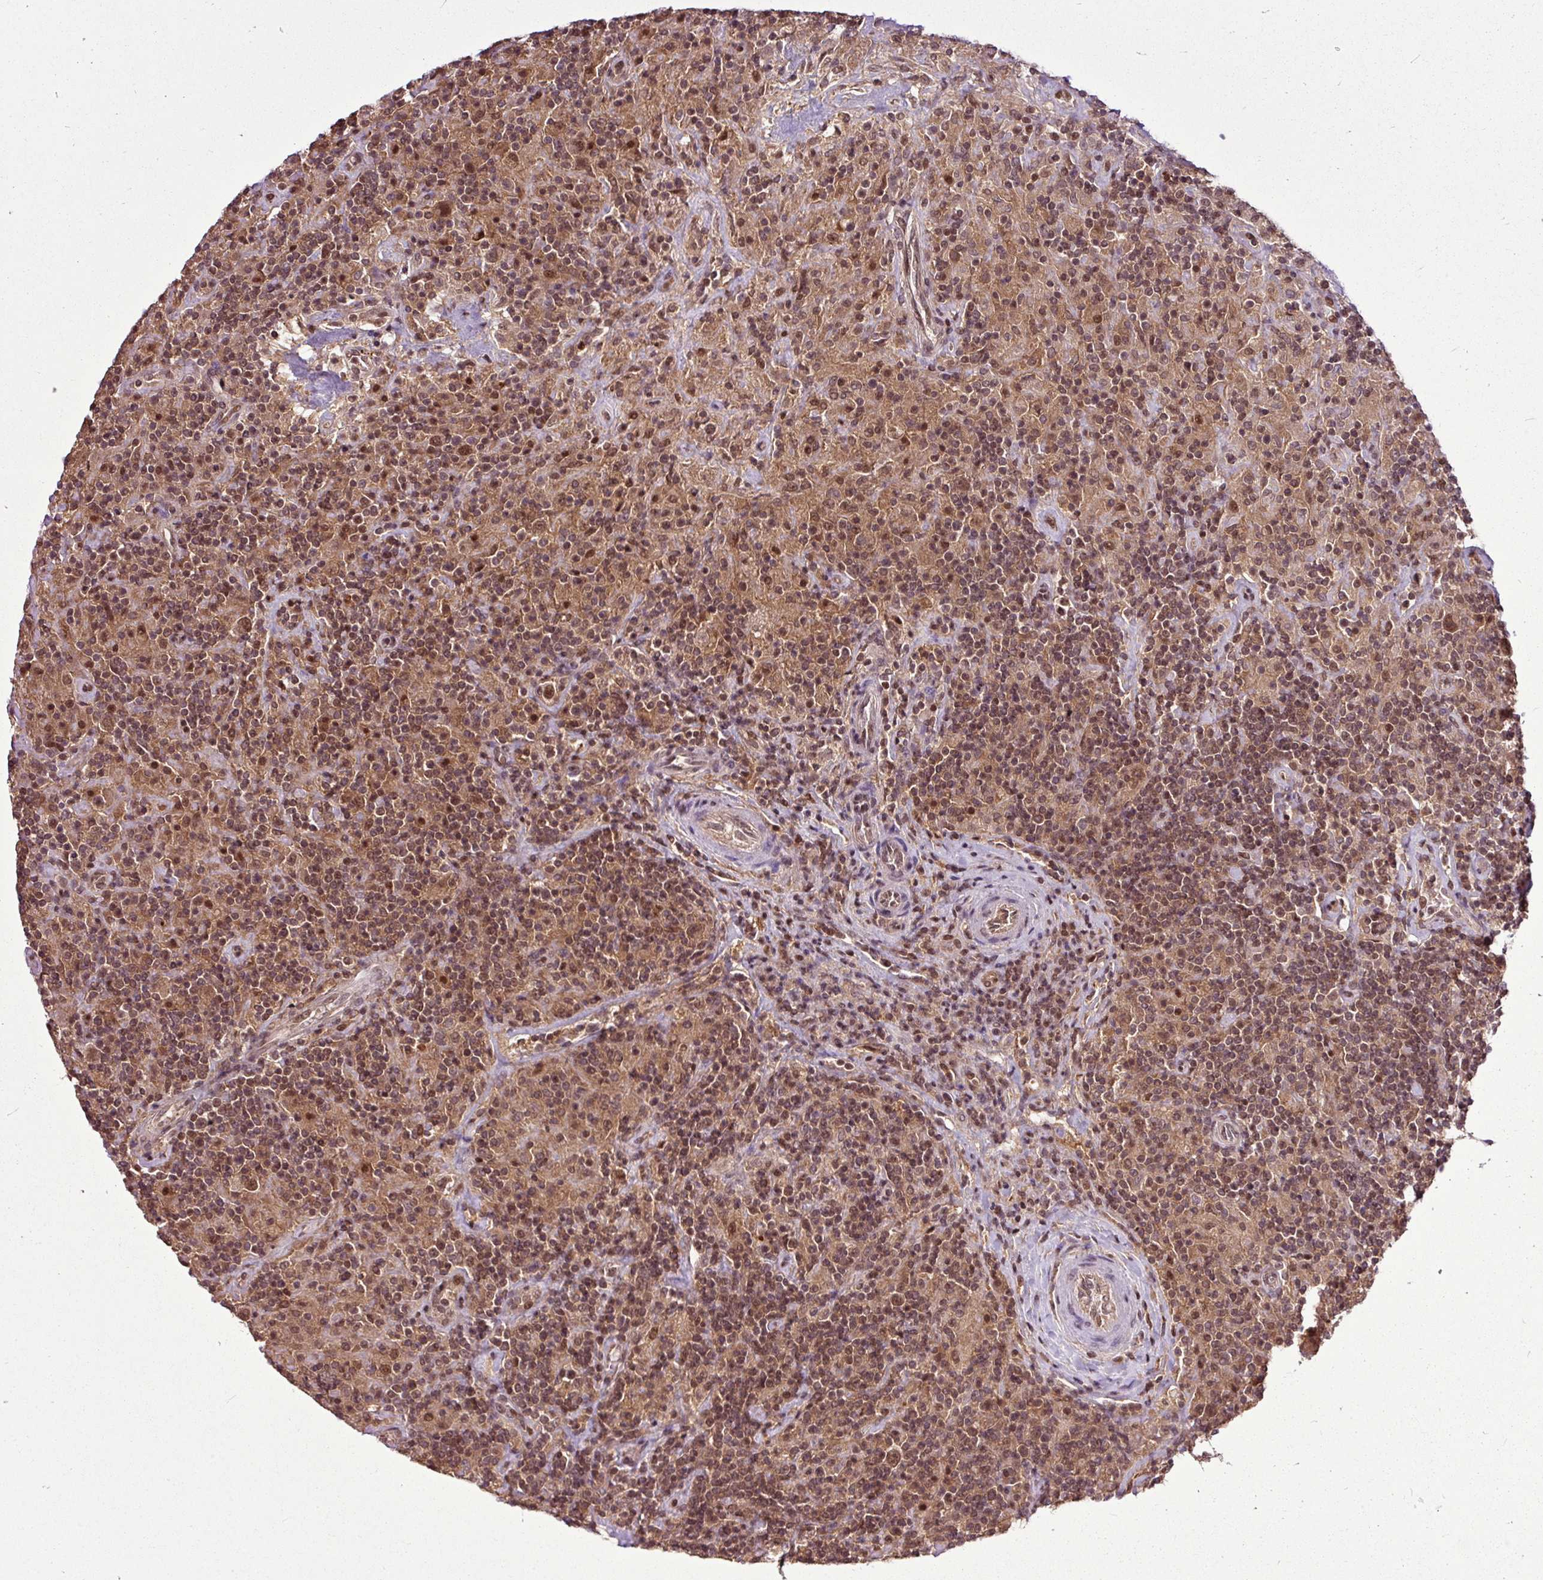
{"staining": {"intensity": "moderate", "quantity": ">75%", "location": "cytoplasmic/membranous,nuclear"}, "tissue": "lymphoma", "cell_type": "Tumor cells", "image_type": "cancer", "snomed": [{"axis": "morphology", "description": "Hodgkin's disease, NOS"}, {"axis": "topography", "description": "Lymph node"}], "caption": "A brown stain shows moderate cytoplasmic/membranous and nuclear positivity of a protein in Hodgkin's disease tumor cells.", "gene": "ITPKC", "patient": {"sex": "male", "age": 70}}